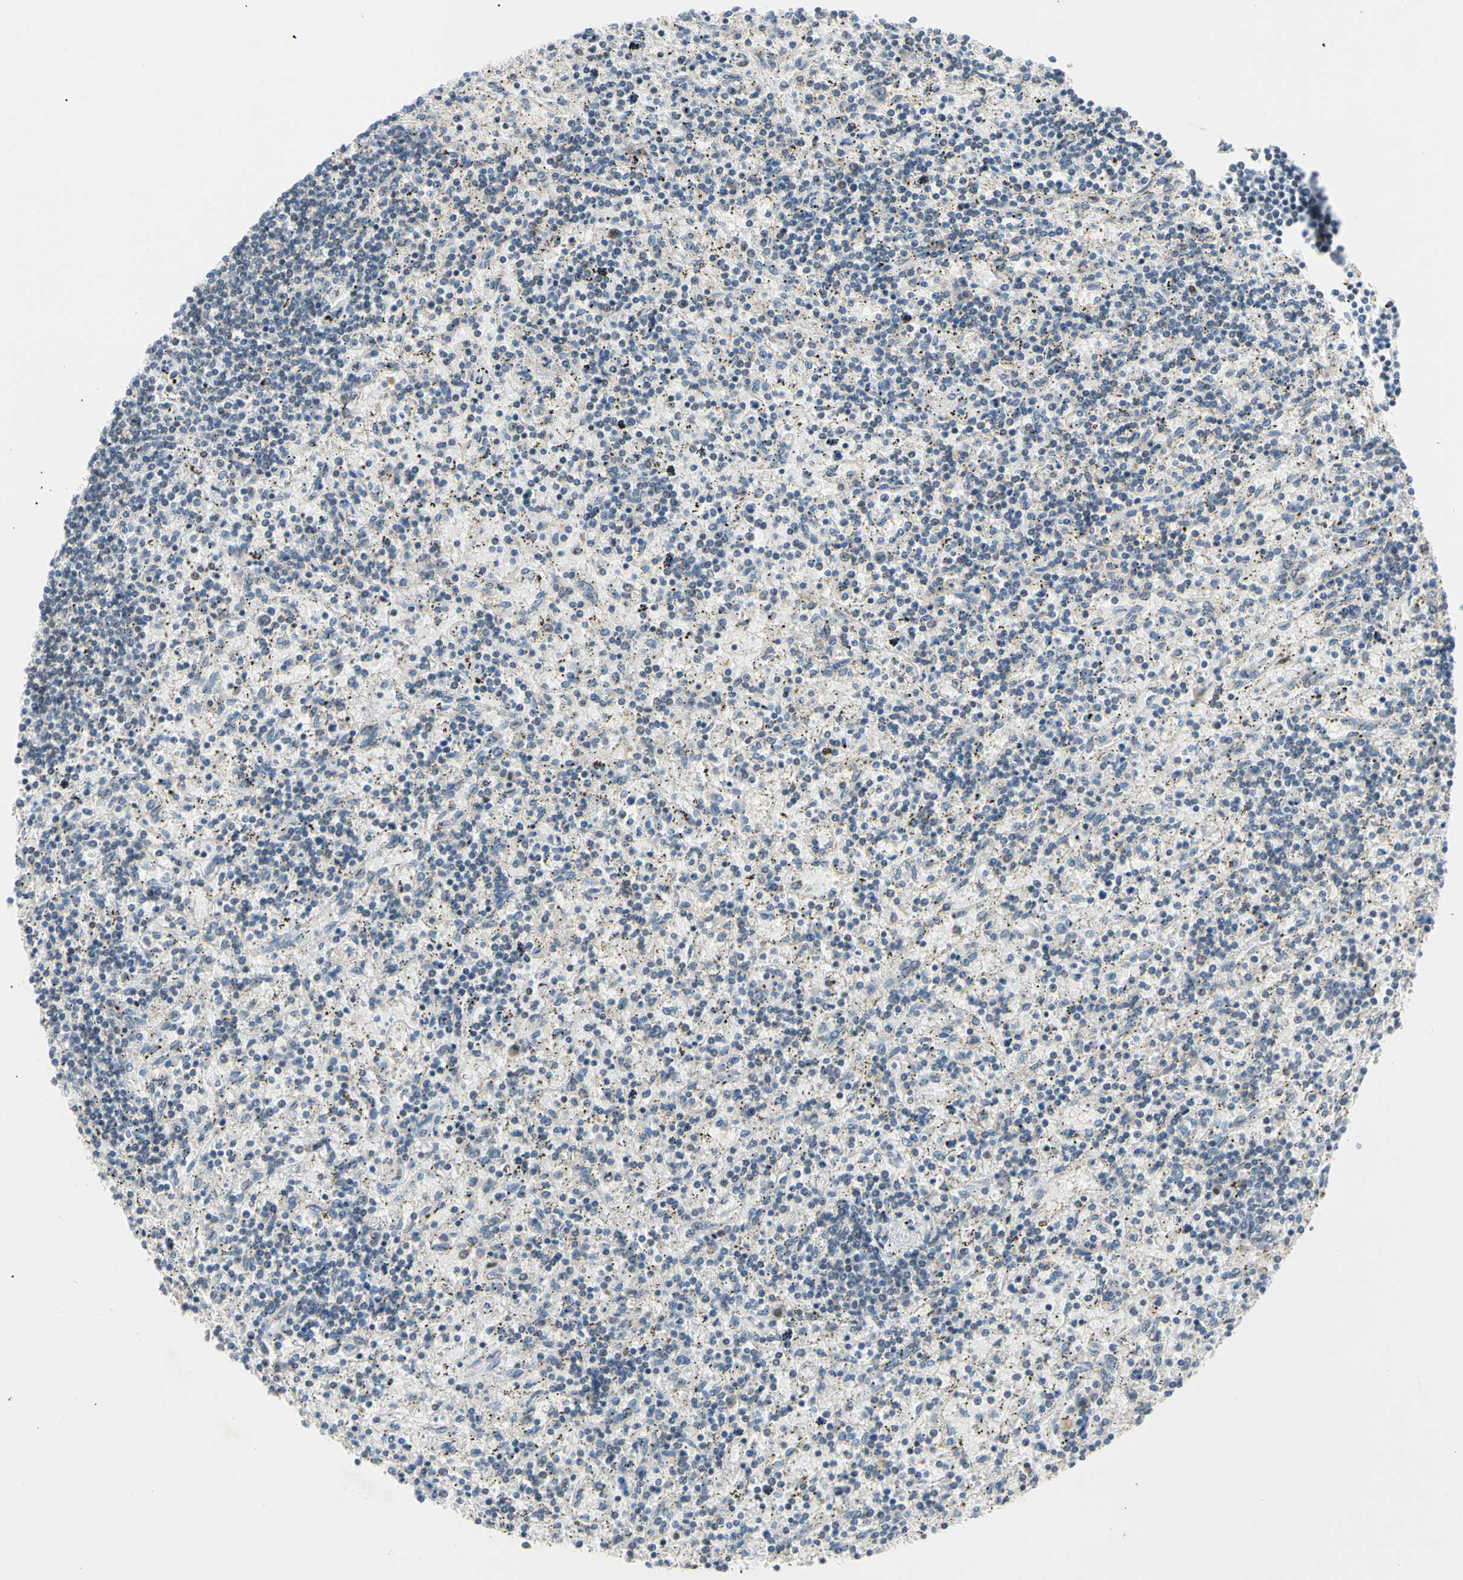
{"staining": {"intensity": "negative", "quantity": "none", "location": "none"}, "tissue": "lymphoma", "cell_type": "Tumor cells", "image_type": "cancer", "snomed": [{"axis": "morphology", "description": "Malignant lymphoma, non-Hodgkin's type, Low grade"}, {"axis": "topography", "description": "Spleen"}], "caption": "Tumor cells show no significant positivity in lymphoma.", "gene": "MARK1", "patient": {"sex": "male", "age": 76}}